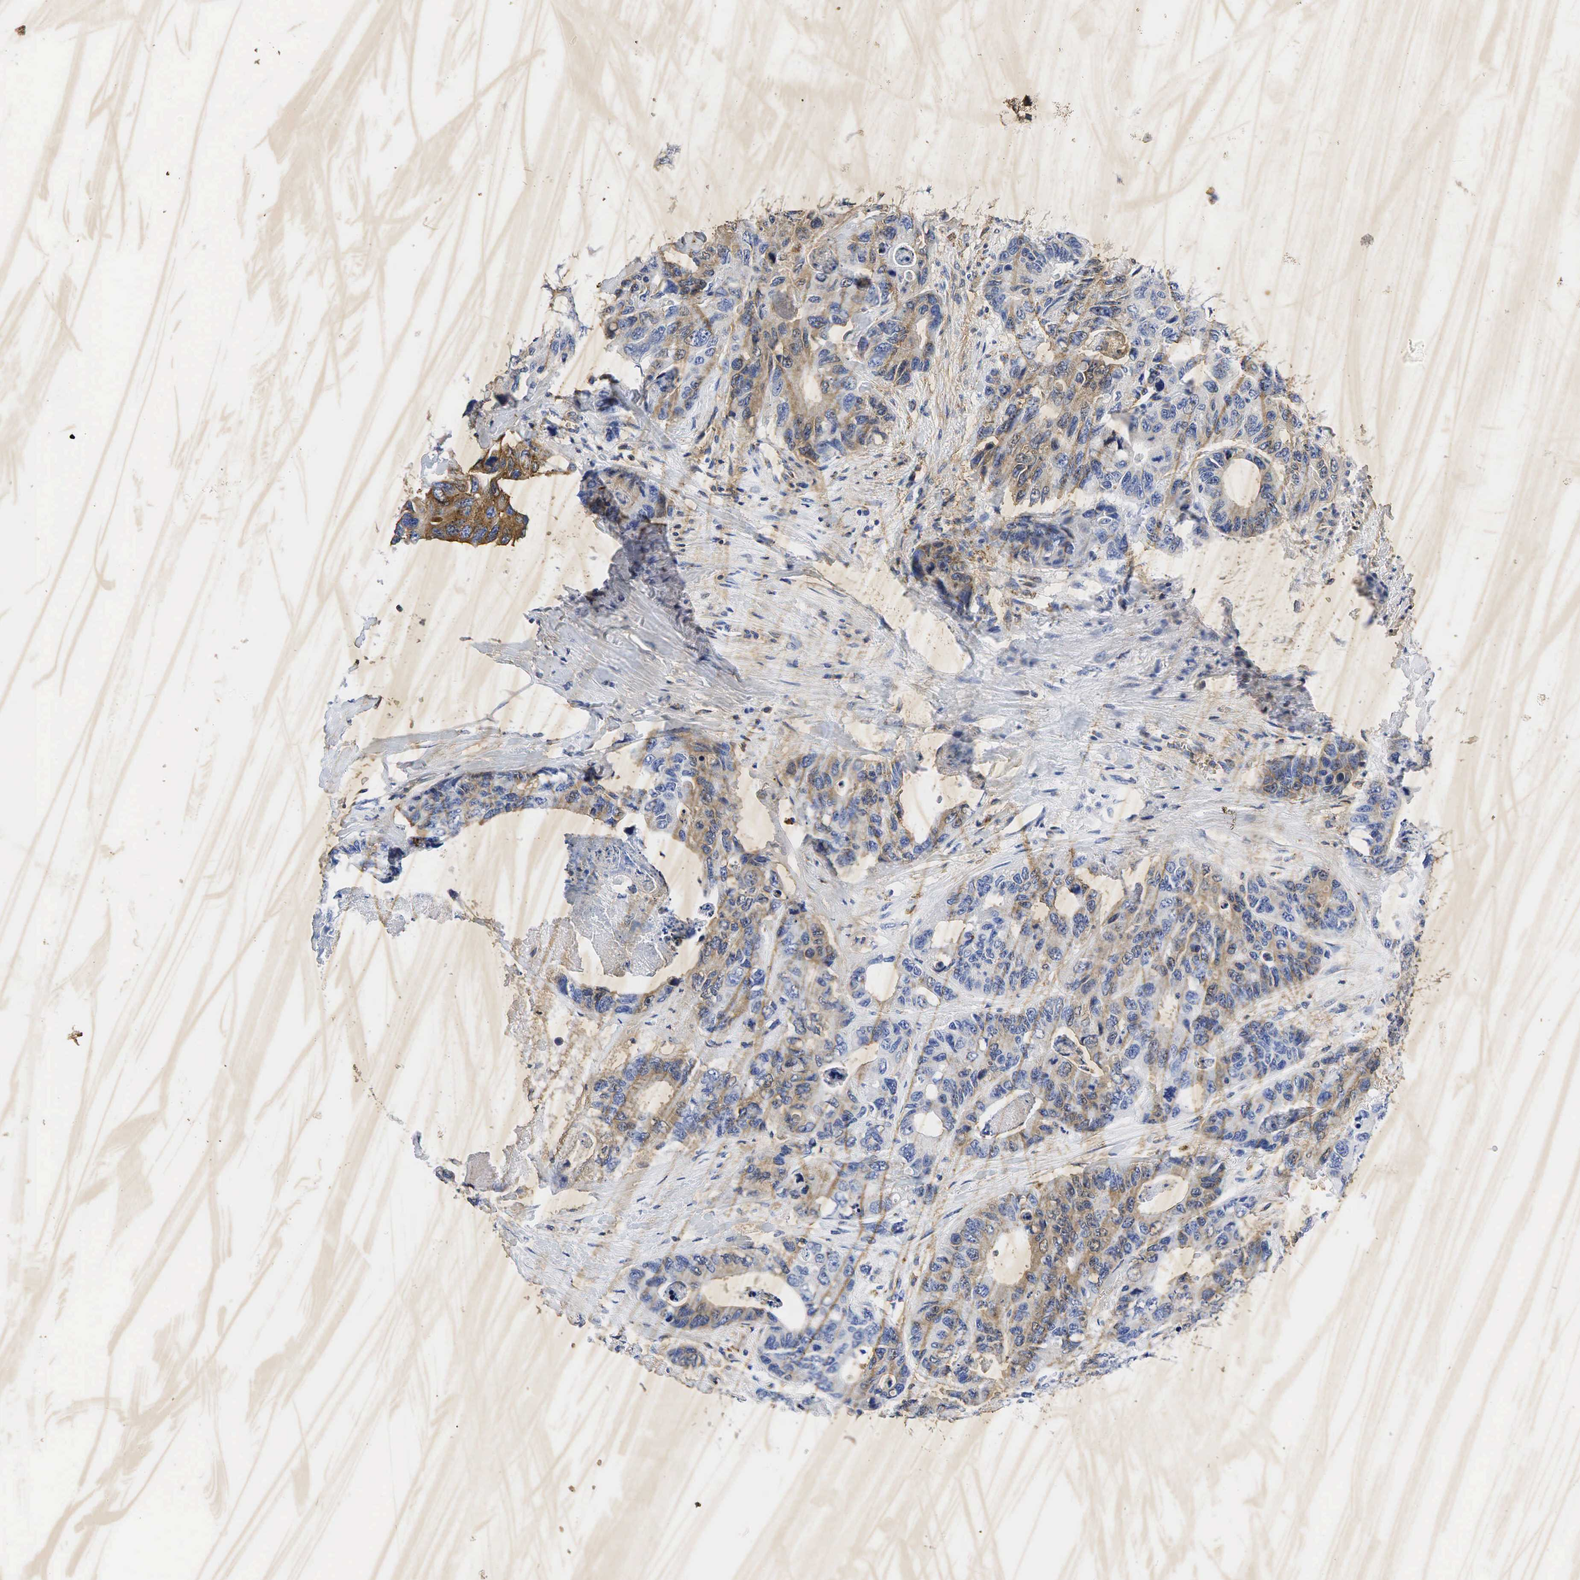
{"staining": {"intensity": "weak", "quantity": "25%-75%", "location": "cytoplasmic/membranous"}, "tissue": "colorectal cancer", "cell_type": "Tumor cells", "image_type": "cancer", "snomed": [{"axis": "morphology", "description": "Adenocarcinoma, NOS"}, {"axis": "topography", "description": "Colon"}], "caption": "IHC image of human colorectal cancer stained for a protein (brown), which shows low levels of weak cytoplasmic/membranous positivity in approximately 25%-75% of tumor cells.", "gene": "SYP", "patient": {"sex": "female", "age": 86}}